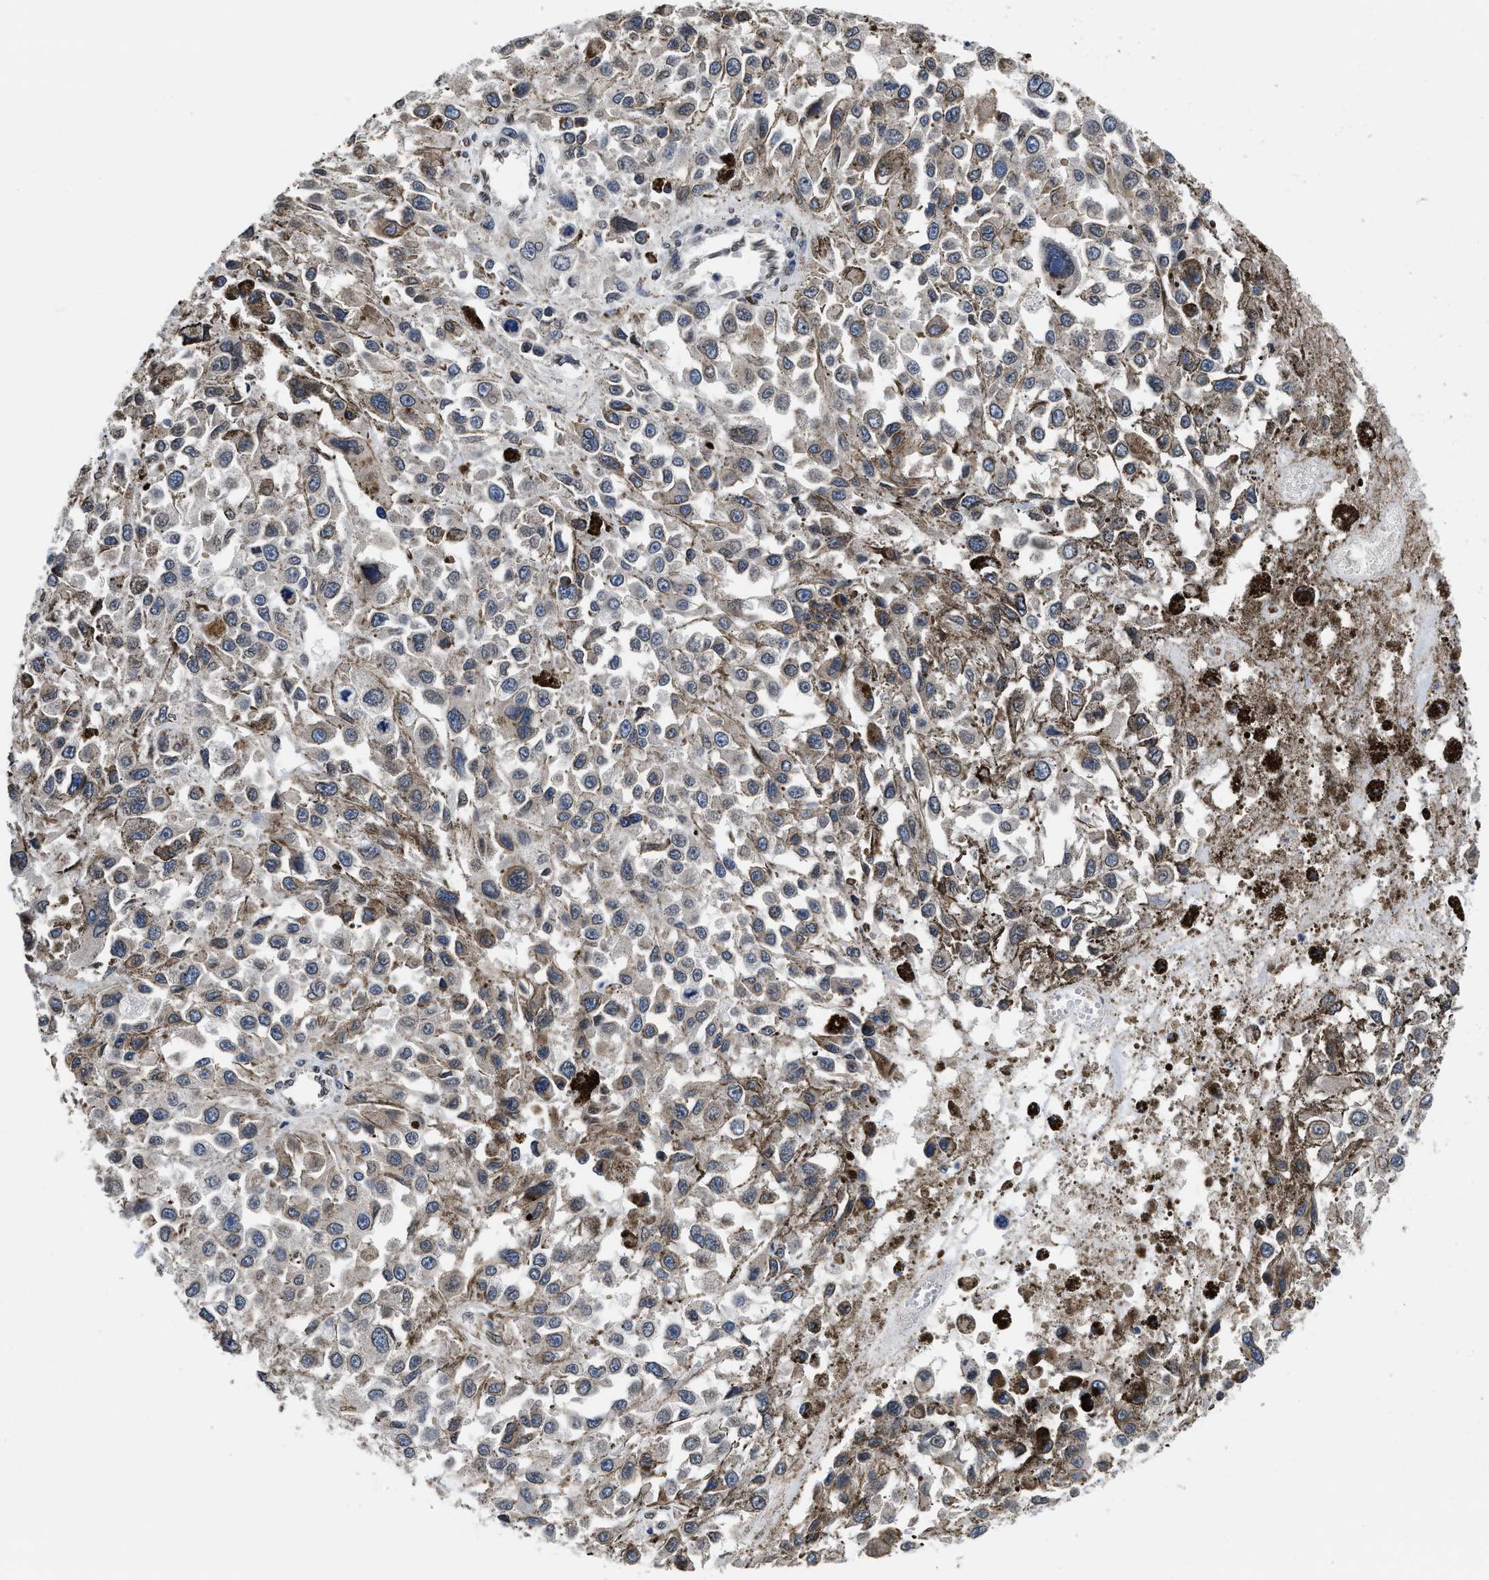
{"staining": {"intensity": "weak", "quantity": "25%-75%", "location": "cytoplasmic/membranous"}, "tissue": "melanoma", "cell_type": "Tumor cells", "image_type": "cancer", "snomed": [{"axis": "morphology", "description": "Malignant melanoma, Metastatic site"}, {"axis": "topography", "description": "Lymph node"}], "caption": "Malignant melanoma (metastatic site) was stained to show a protein in brown. There is low levels of weak cytoplasmic/membranous expression in approximately 25%-75% of tumor cells.", "gene": "SNX10", "patient": {"sex": "male", "age": 59}}